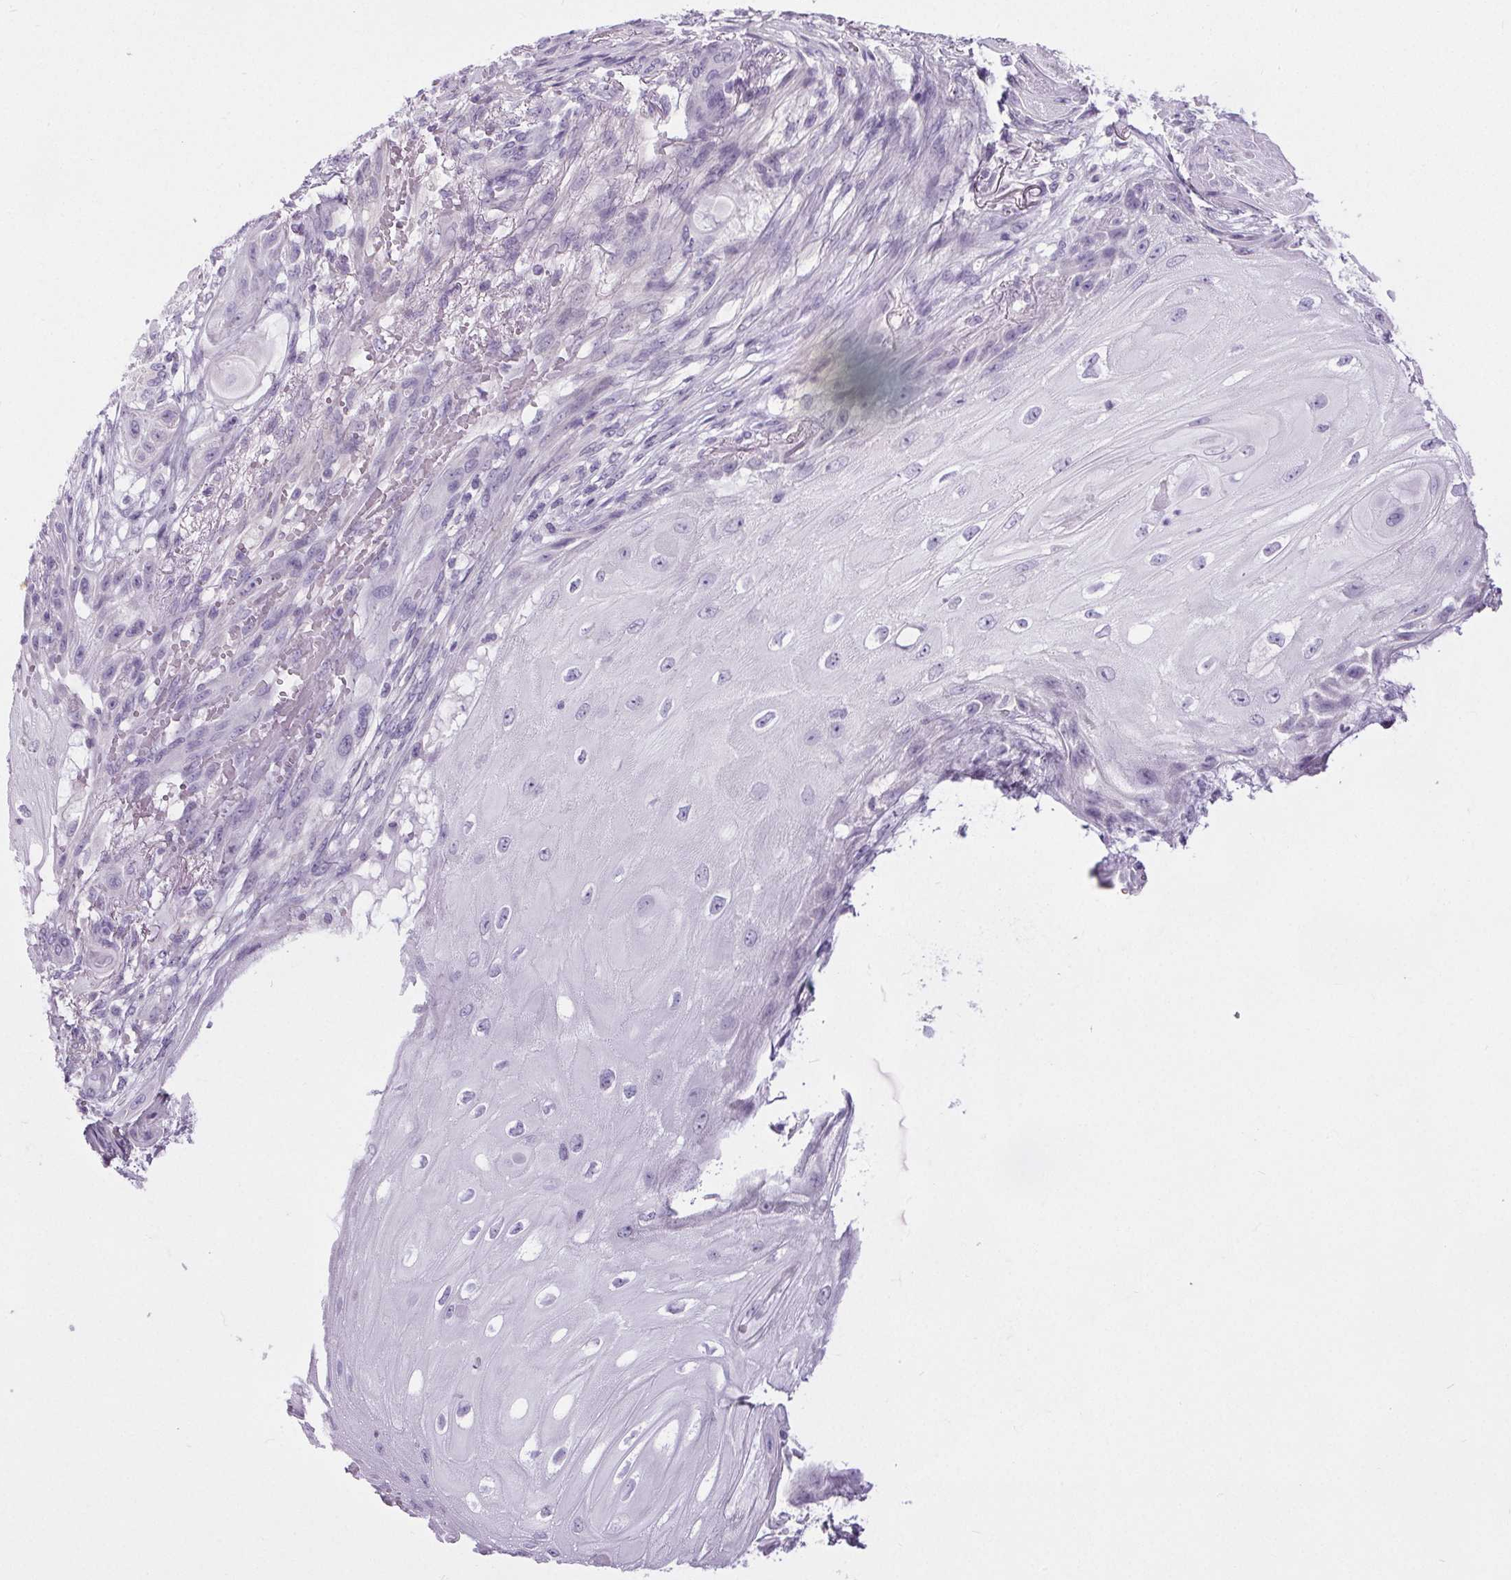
{"staining": {"intensity": "negative", "quantity": "none", "location": "none"}, "tissue": "skin cancer", "cell_type": "Tumor cells", "image_type": "cancer", "snomed": [{"axis": "morphology", "description": "Squamous cell carcinoma, NOS"}, {"axis": "topography", "description": "Skin"}], "caption": "Immunohistochemical staining of human squamous cell carcinoma (skin) displays no significant staining in tumor cells. (DAB IHC with hematoxylin counter stain).", "gene": "ELAVL2", "patient": {"sex": "male", "age": 62}}